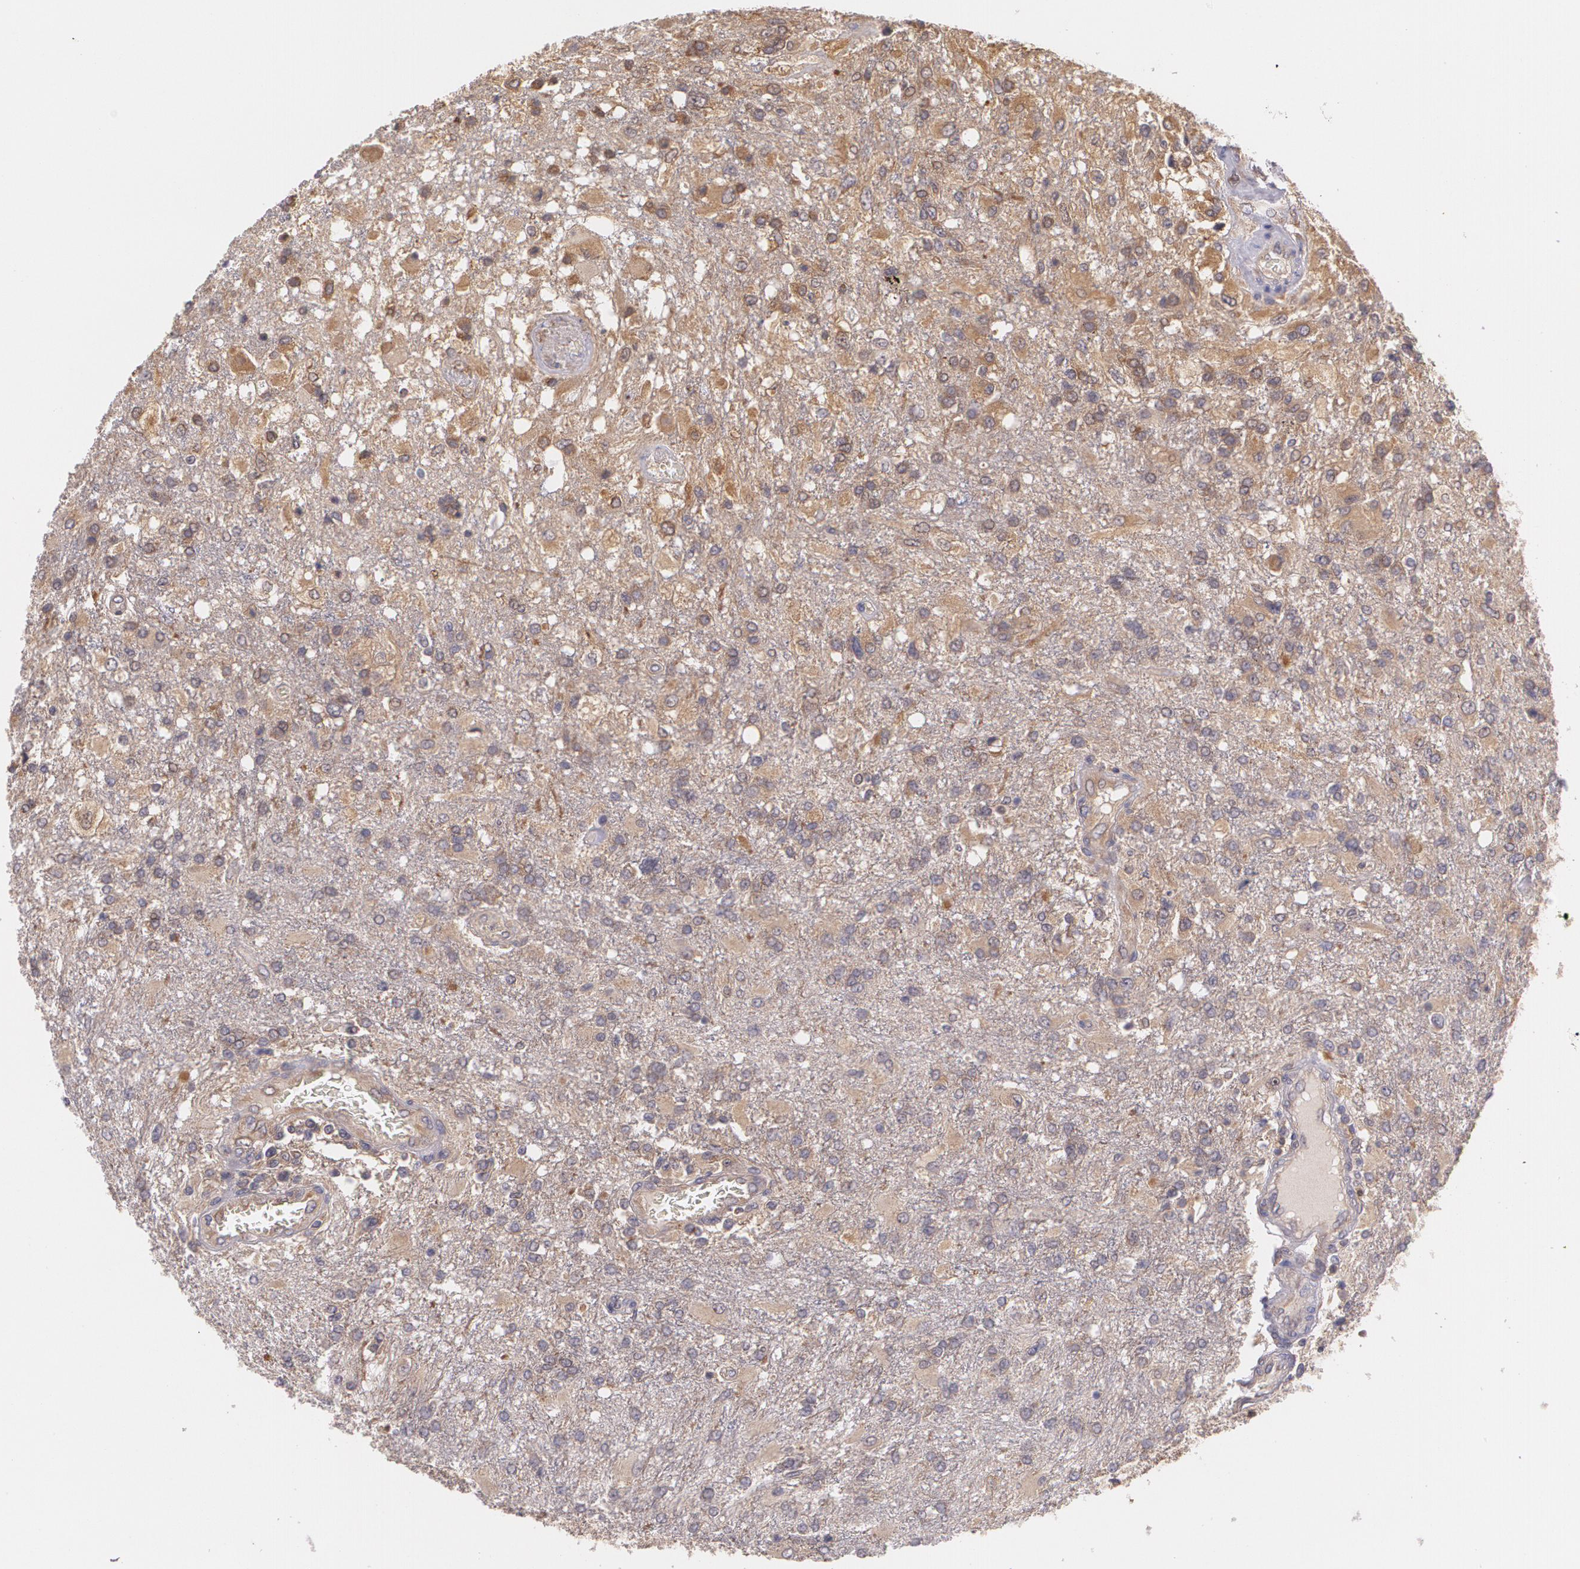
{"staining": {"intensity": "moderate", "quantity": "25%-75%", "location": "cytoplasmic/membranous"}, "tissue": "glioma", "cell_type": "Tumor cells", "image_type": "cancer", "snomed": [{"axis": "morphology", "description": "Glioma, malignant, High grade"}, {"axis": "topography", "description": "Cerebral cortex"}], "caption": "Protein expression analysis of human malignant glioma (high-grade) reveals moderate cytoplasmic/membranous staining in approximately 25%-75% of tumor cells.", "gene": "CCL17", "patient": {"sex": "male", "age": 79}}